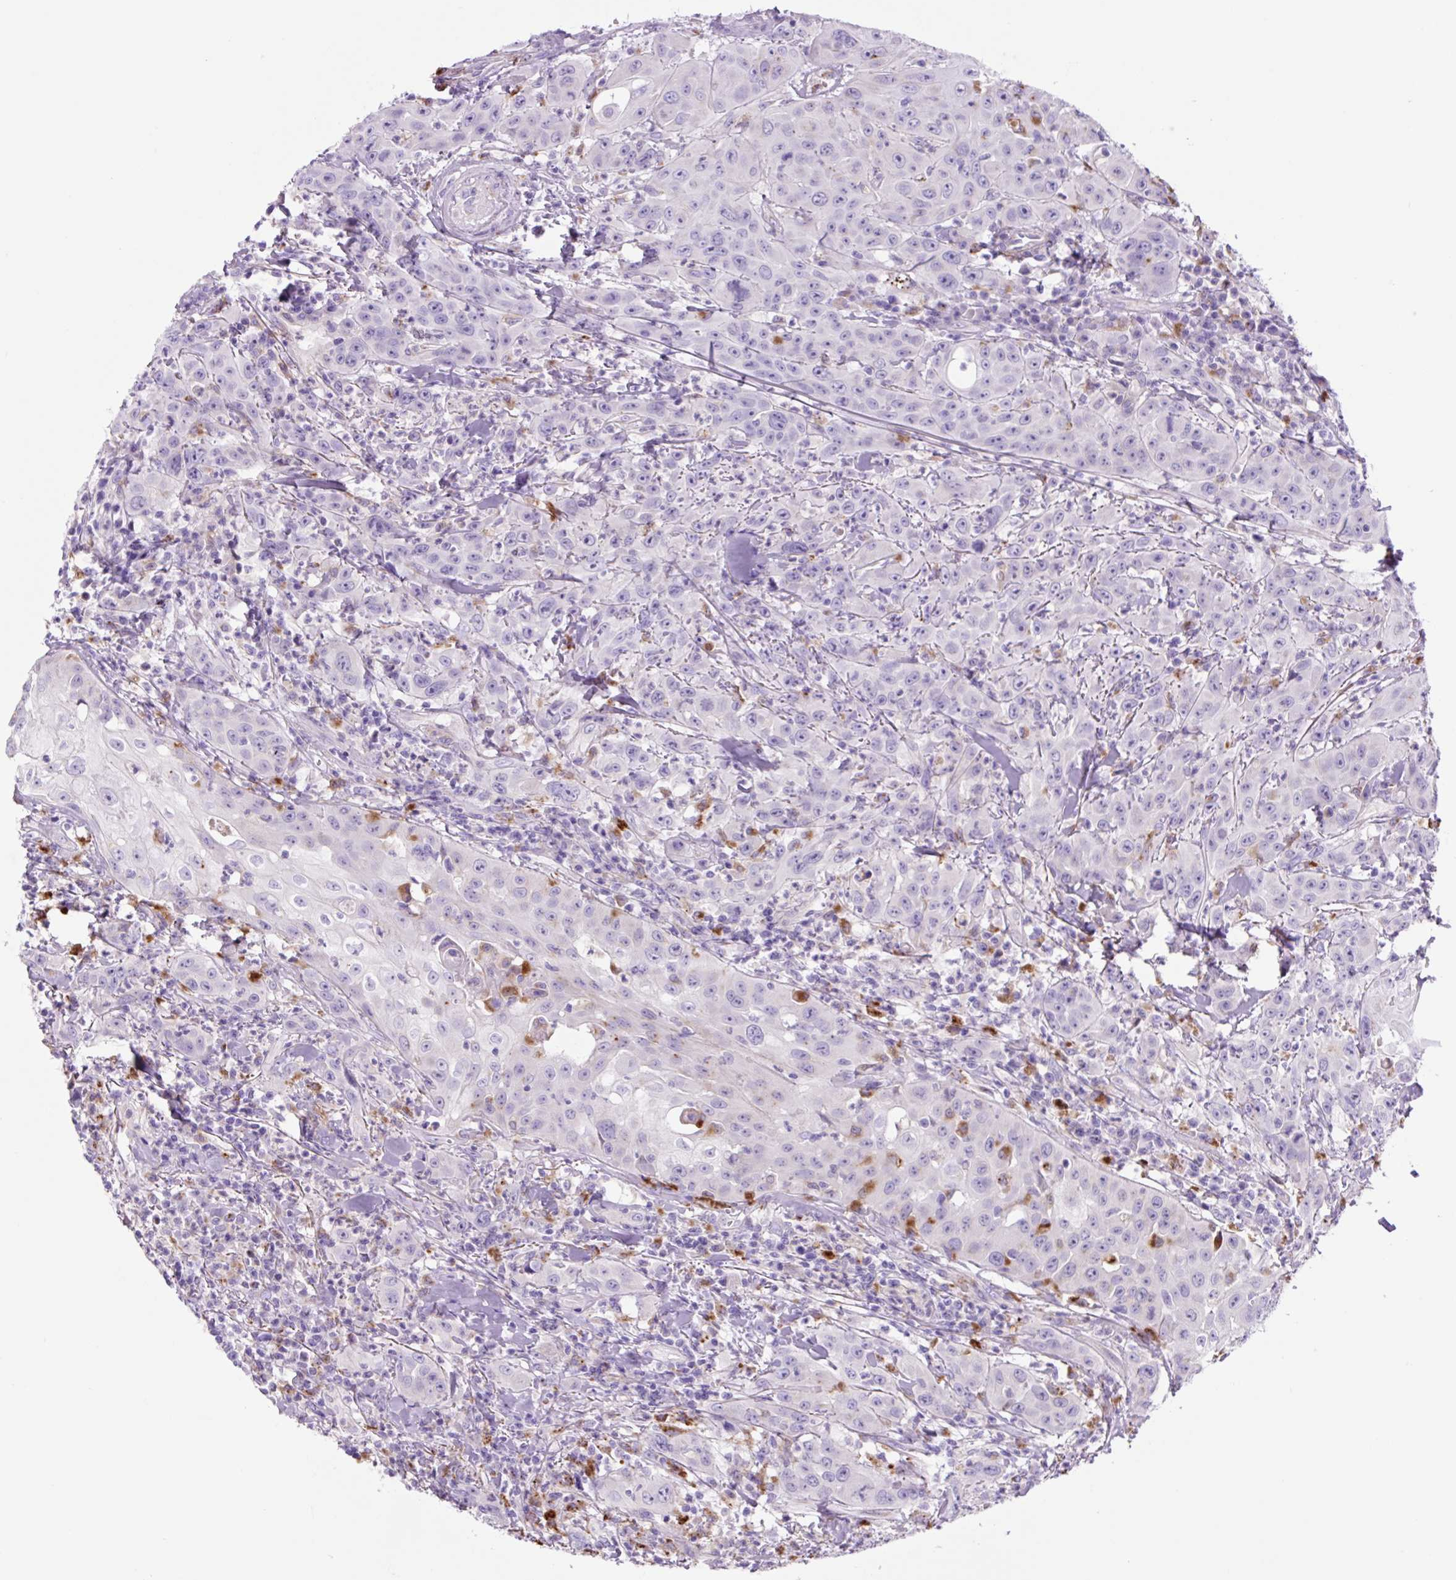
{"staining": {"intensity": "negative", "quantity": "none", "location": "none"}, "tissue": "head and neck cancer", "cell_type": "Tumor cells", "image_type": "cancer", "snomed": [{"axis": "morphology", "description": "Squamous cell carcinoma, NOS"}, {"axis": "topography", "description": "Skin"}, {"axis": "topography", "description": "Head-Neck"}], "caption": "DAB (3,3'-diaminobenzidine) immunohistochemical staining of human head and neck cancer (squamous cell carcinoma) displays no significant expression in tumor cells.", "gene": "LCN10", "patient": {"sex": "male", "age": 80}}